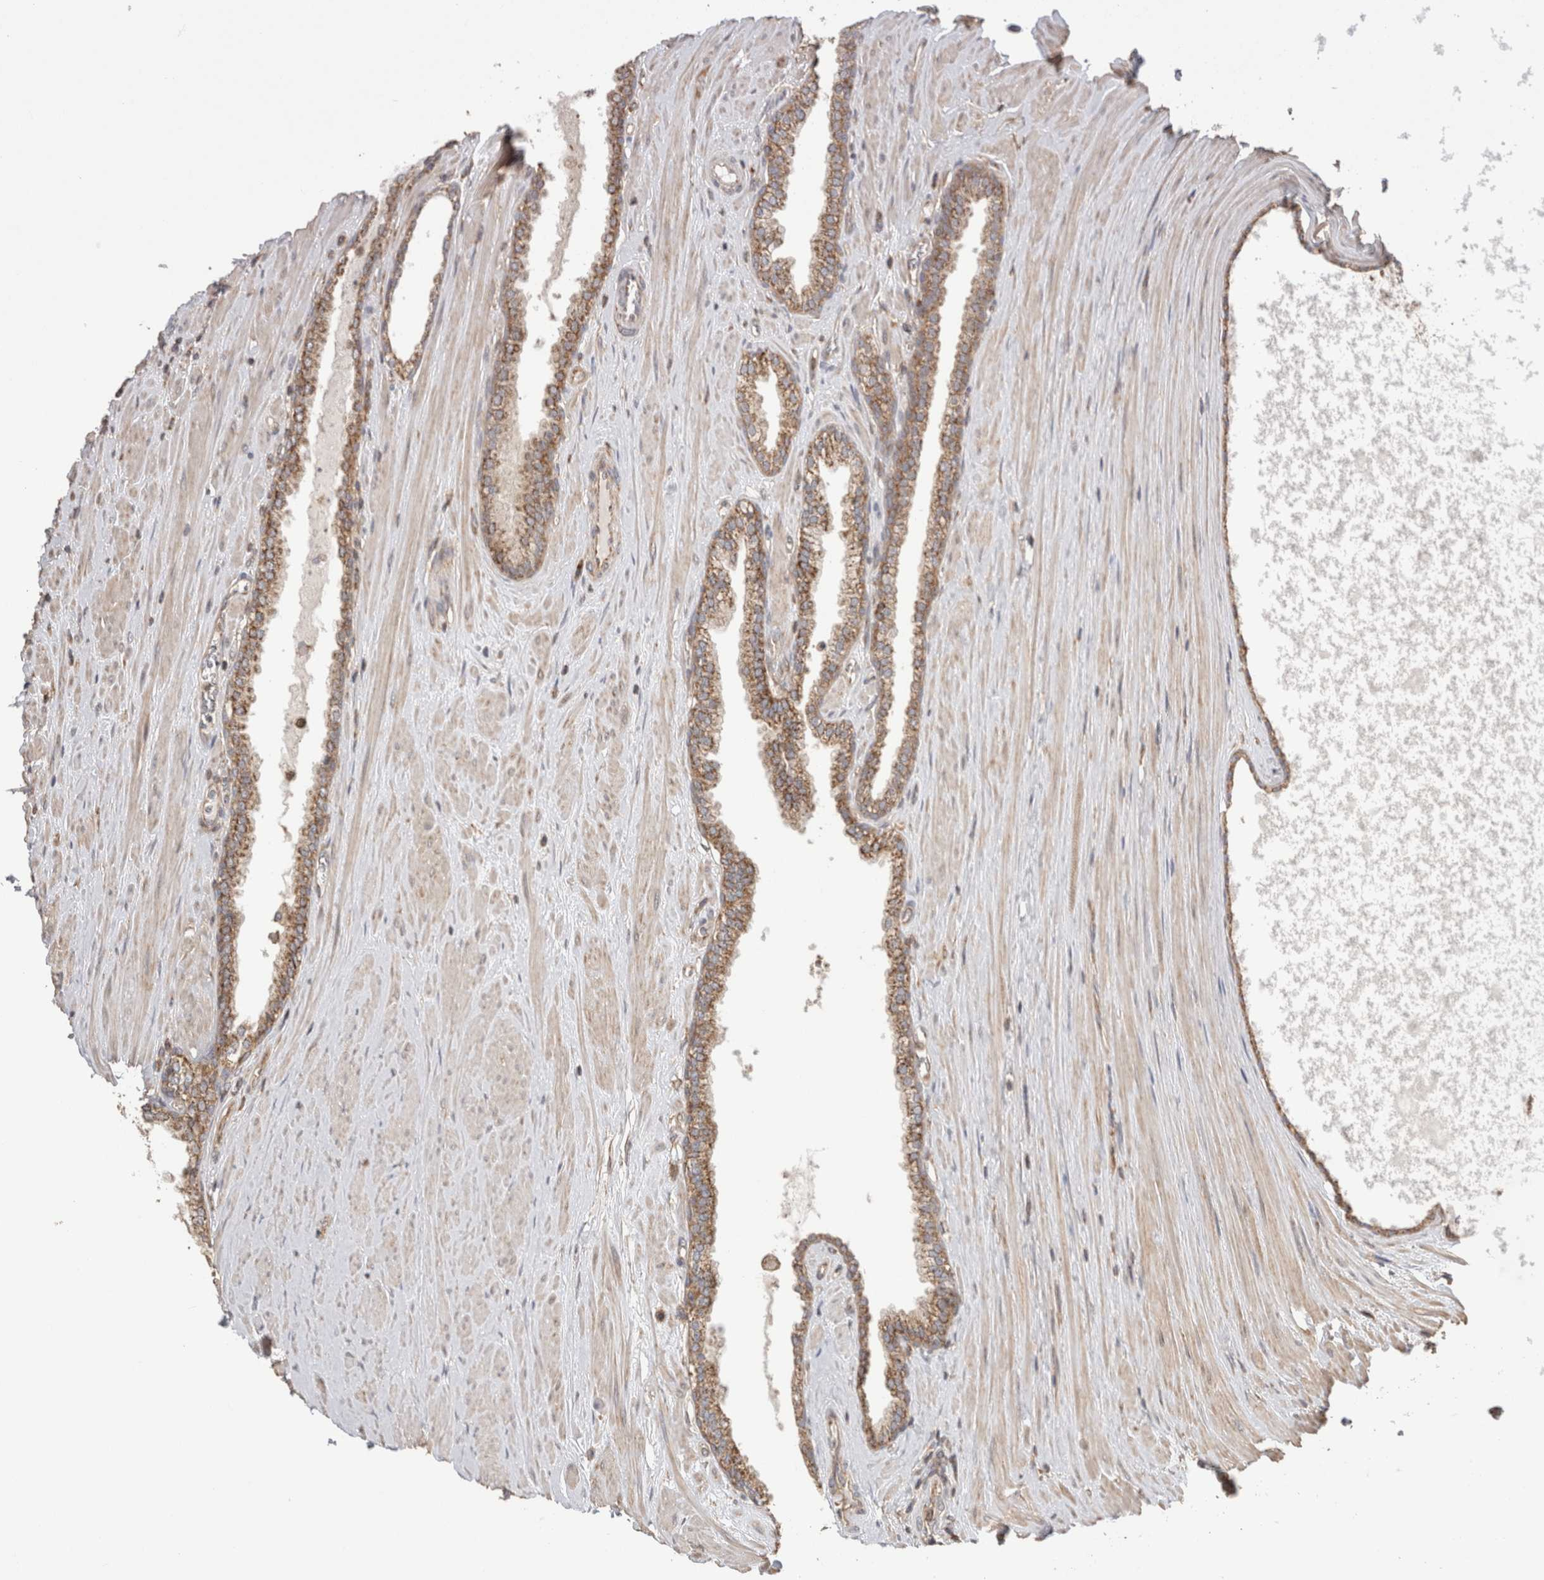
{"staining": {"intensity": "moderate", "quantity": ">75%", "location": "cytoplasmic/membranous"}, "tissue": "prostate cancer", "cell_type": "Tumor cells", "image_type": "cancer", "snomed": [{"axis": "morphology", "description": "Adenocarcinoma, Low grade"}, {"axis": "topography", "description": "Prostate"}], "caption": "Moderate cytoplasmic/membranous positivity for a protein is seen in about >75% of tumor cells of low-grade adenocarcinoma (prostate) using IHC.", "gene": "IMMP2L", "patient": {"sex": "male", "age": 62}}